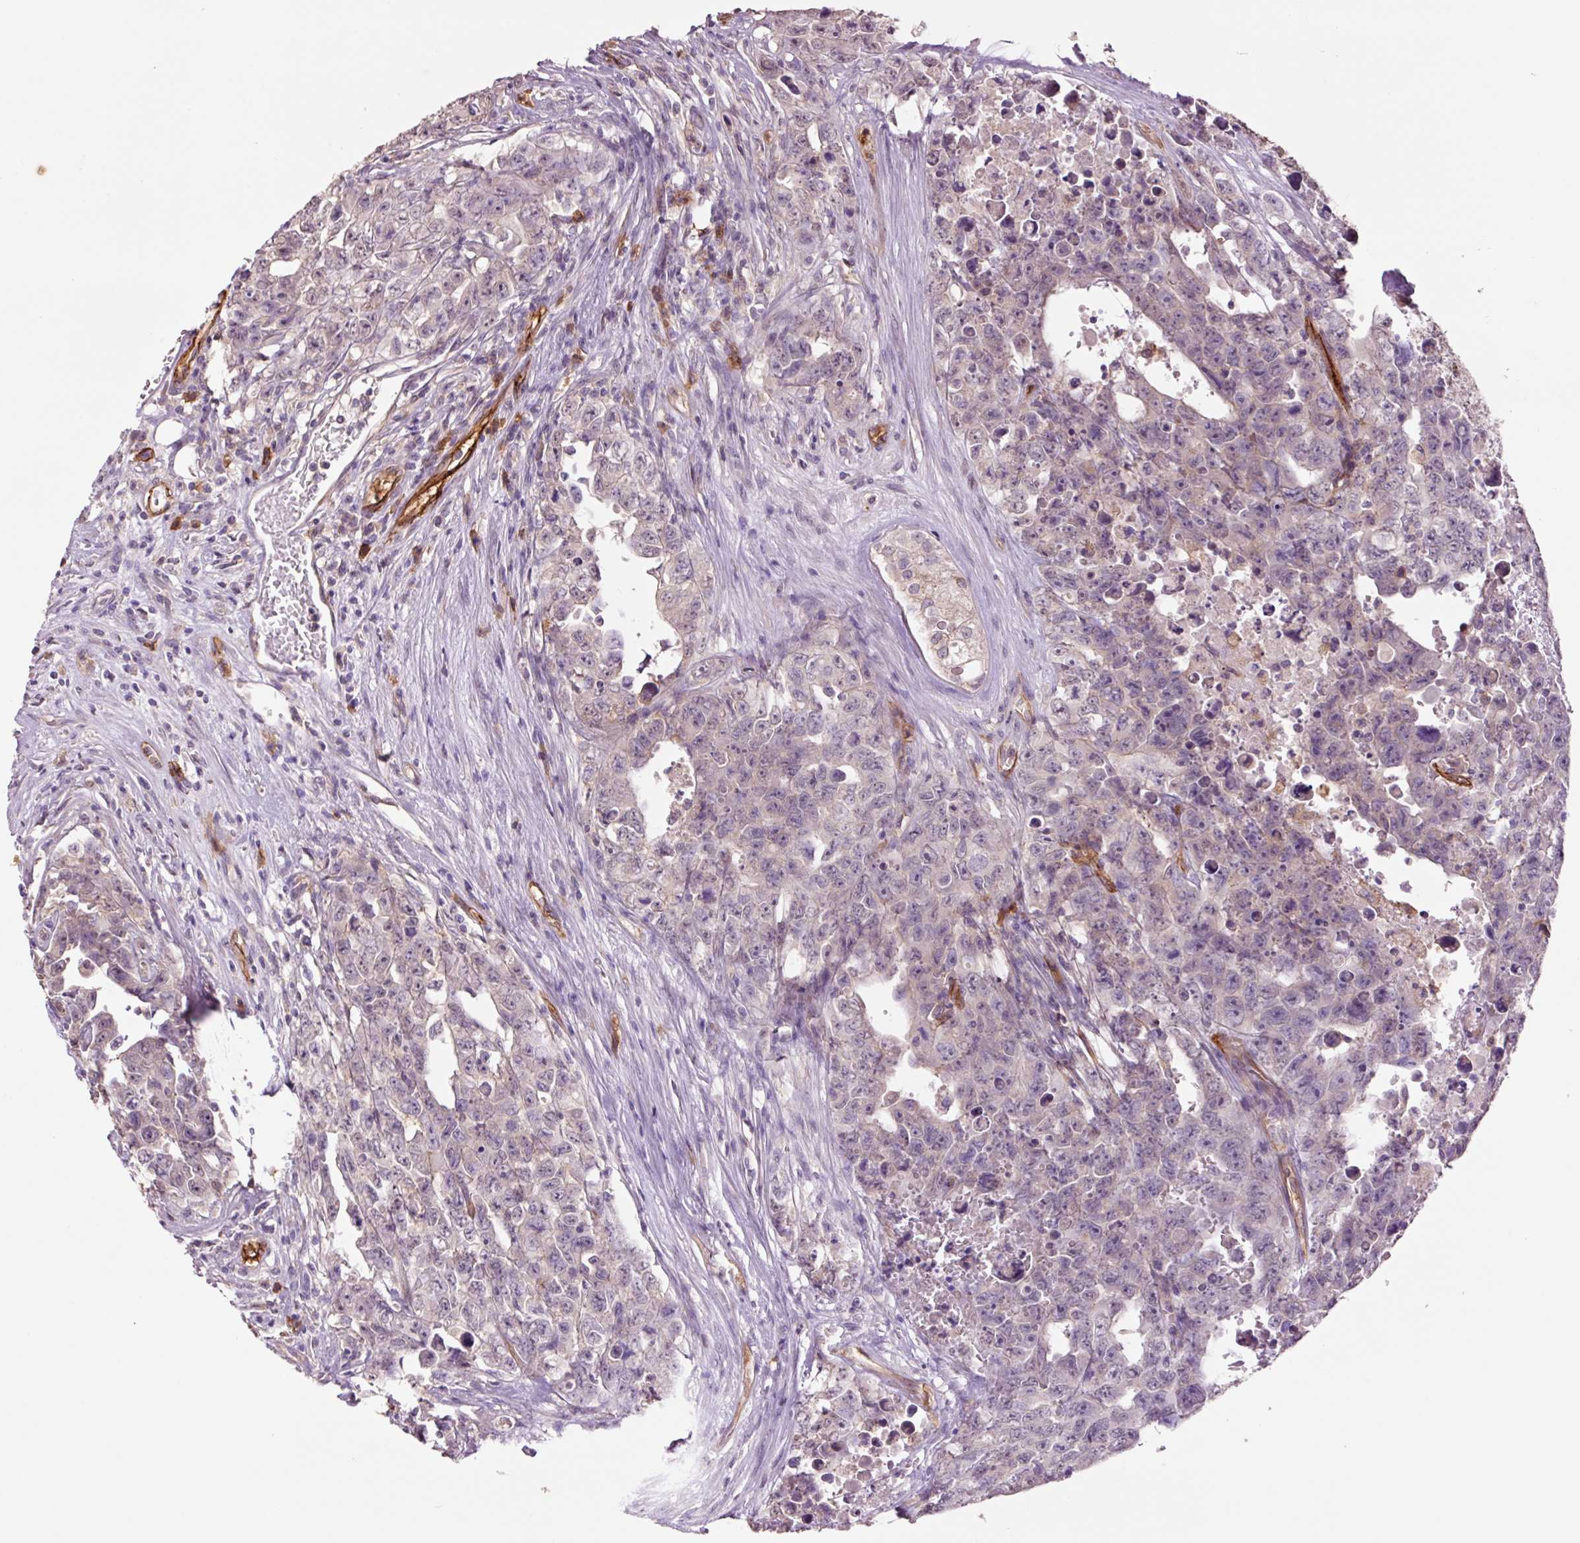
{"staining": {"intensity": "negative", "quantity": "none", "location": "none"}, "tissue": "testis cancer", "cell_type": "Tumor cells", "image_type": "cancer", "snomed": [{"axis": "morphology", "description": "Carcinoma, Embryonal, NOS"}, {"axis": "topography", "description": "Testis"}], "caption": "Tumor cells show no significant expression in embryonal carcinoma (testis).", "gene": "SLC1A4", "patient": {"sex": "male", "age": 24}}